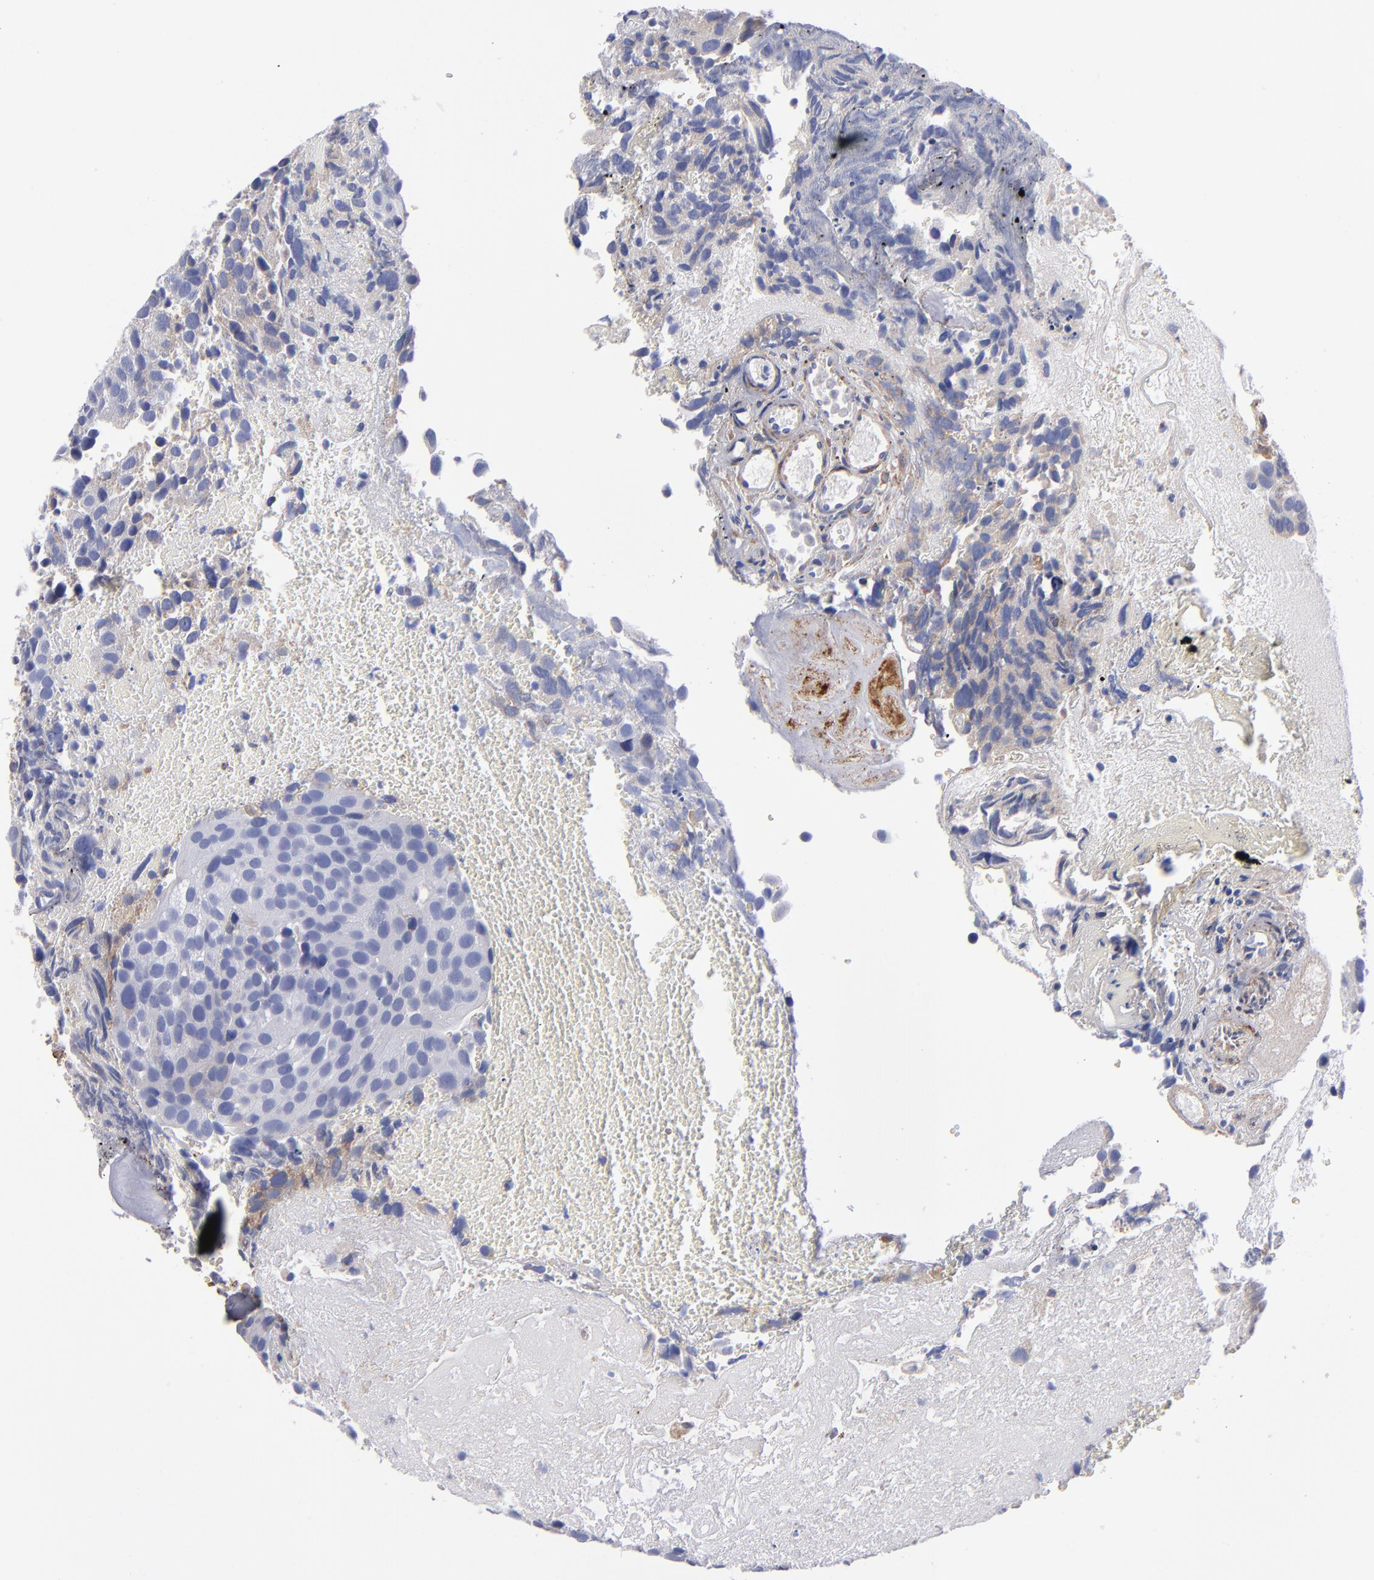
{"staining": {"intensity": "negative", "quantity": "none", "location": "none"}, "tissue": "urothelial cancer", "cell_type": "Tumor cells", "image_type": "cancer", "snomed": [{"axis": "morphology", "description": "Urothelial carcinoma, High grade"}, {"axis": "topography", "description": "Urinary bladder"}], "caption": "IHC of human high-grade urothelial carcinoma shows no expression in tumor cells. Brightfield microscopy of IHC stained with DAB (brown) and hematoxylin (blue), captured at high magnification.", "gene": "MFGE8", "patient": {"sex": "male", "age": 72}}